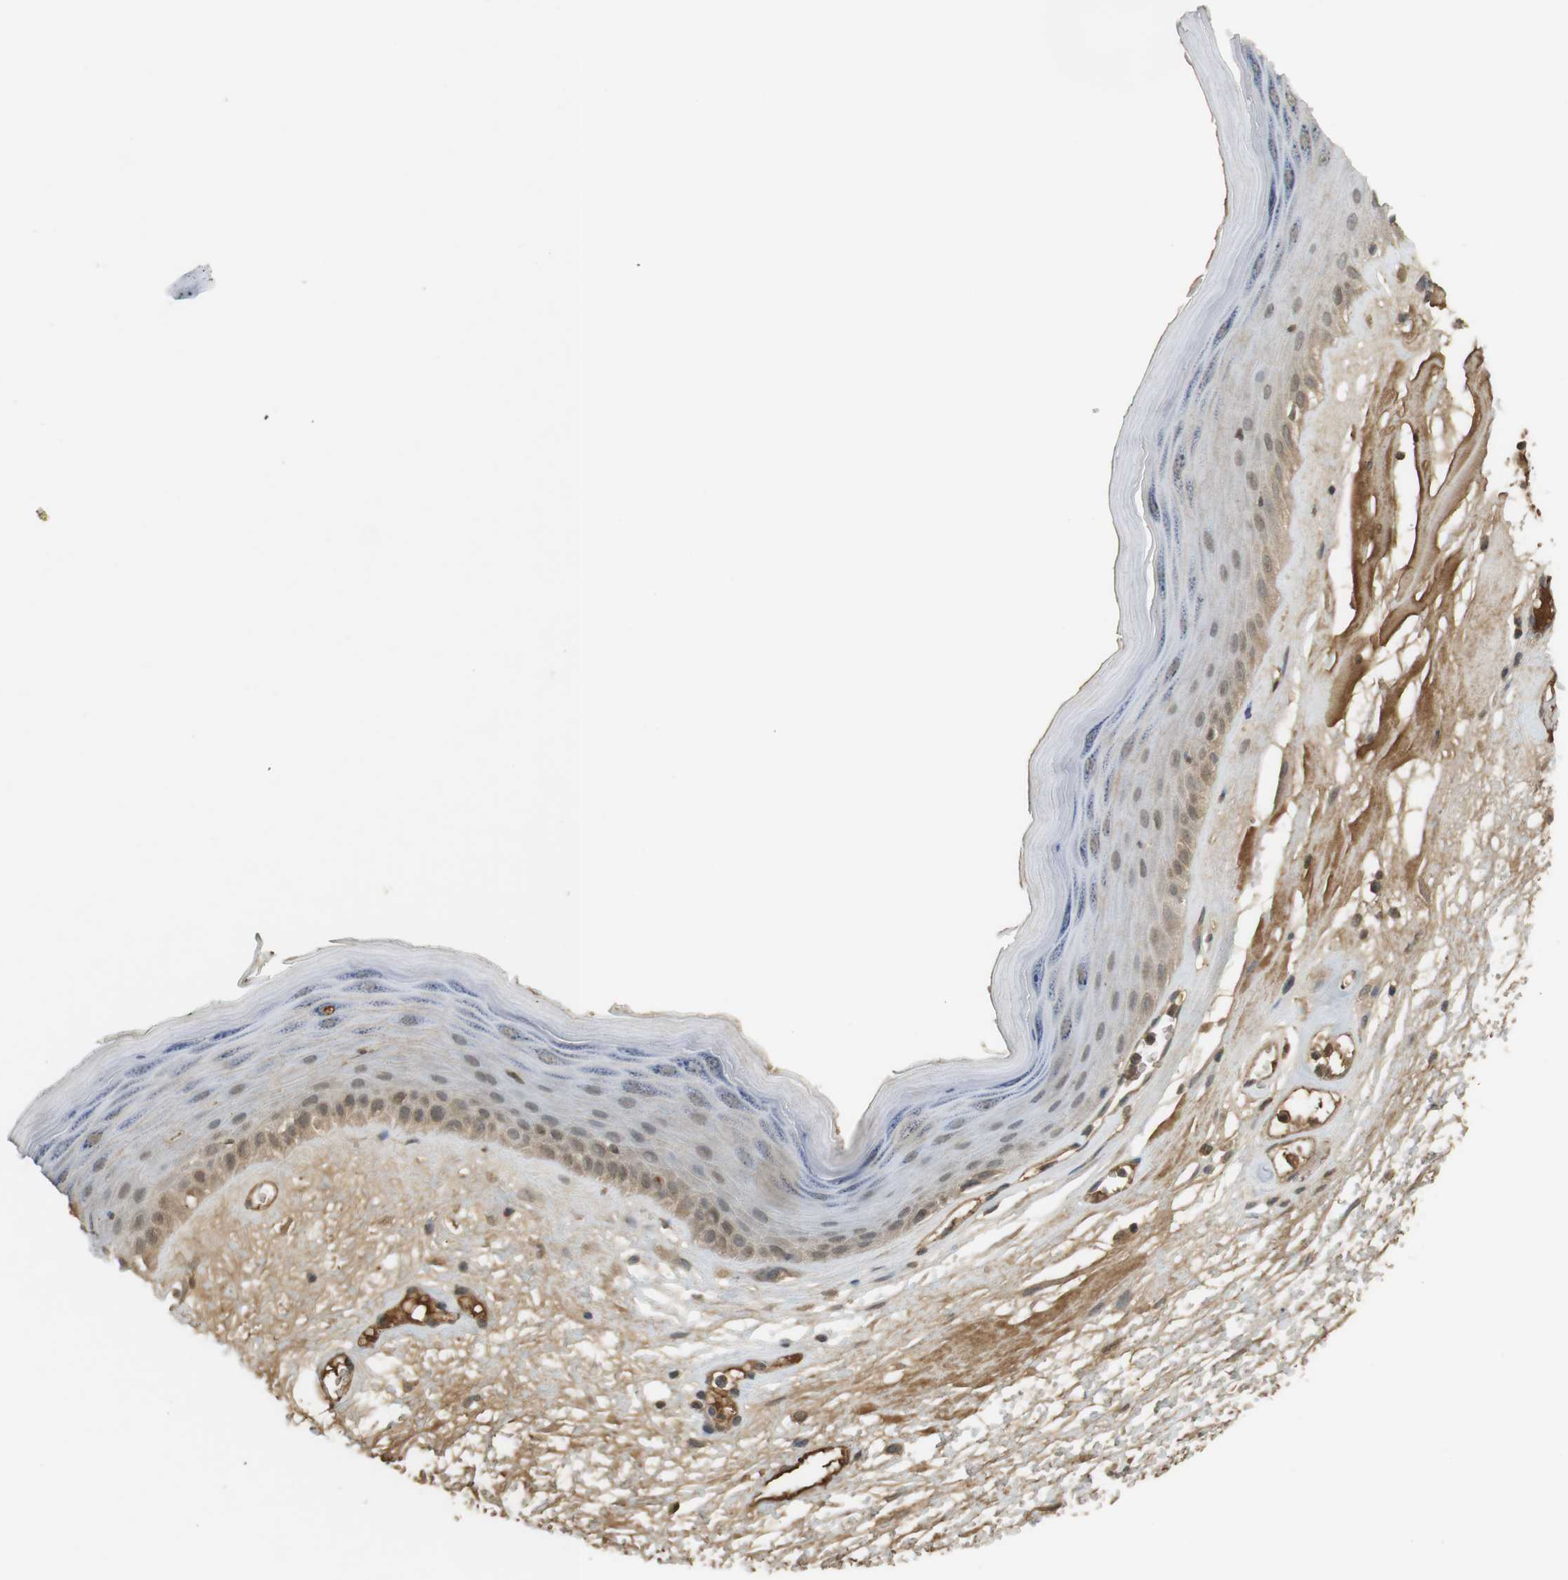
{"staining": {"intensity": "weak", "quantity": "25%-75%", "location": "cytoplasmic/membranous,nuclear"}, "tissue": "skin", "cell_type": "Epidermal cells", "image_type": "normal", "snomed": [{"axis": "morphology", "description": "Normal tissue, NOS"}, {"axis": "morphology", "description": "Inflammation, NOS"}, {"axis": "topography", "description": "Vulva"}], "caption": "IHC micrograph of benign human skin stained for a protein (brown), which shows low levels of weak cytoplasmic/membranous,nuclear staining in about 25%-75% of epidermal cells.", "gene": "SRR", "patient": {"sex": "female", "age": 84}}